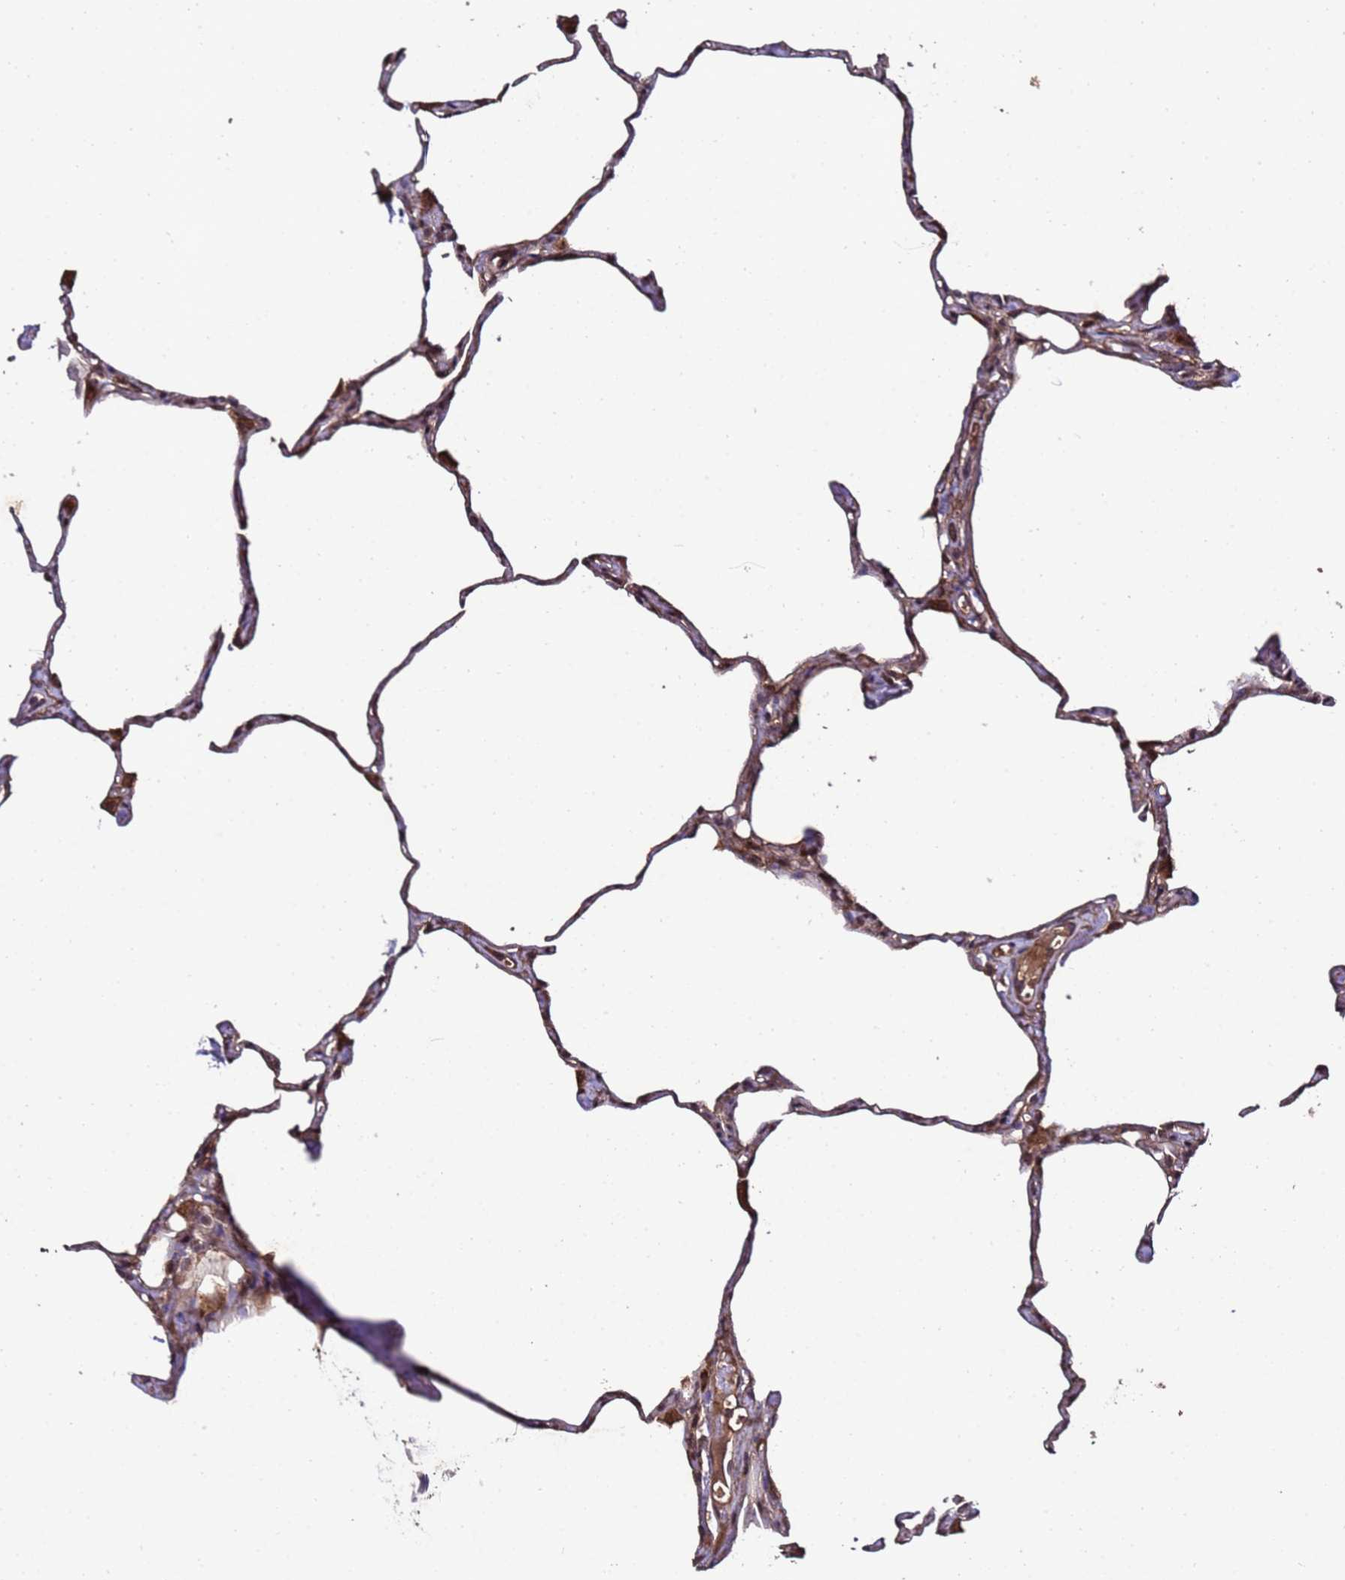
{"staining": {"intensity": "moderate", "quantity": "25%-75%", "location": "cytoplasmic/membranous"}, "tissue": "lung", "cell_type": "Alveolar cells", "image_type": "normal", "snomed": [{"axis": "morphology", "description": "Normal tissue, NOS"}, {"axis": "topography", "description": "Lung"}], "caption": "Immunohistochemistry staining of unremarkable lung, which reveals medium levels of moderate cytoplasmic/membranous staining in about 25%-75% of alveolar cells indicating moderate cytoplasmic/membranous protein staining. The staining was performed using DAB (3,3'-diaminobenzidine) (brown) for protein detection and nuclei were counterstained in hematoxylin (blue).", "gene": "PRODH", "patient": {"sex": "male", "age": 65}}